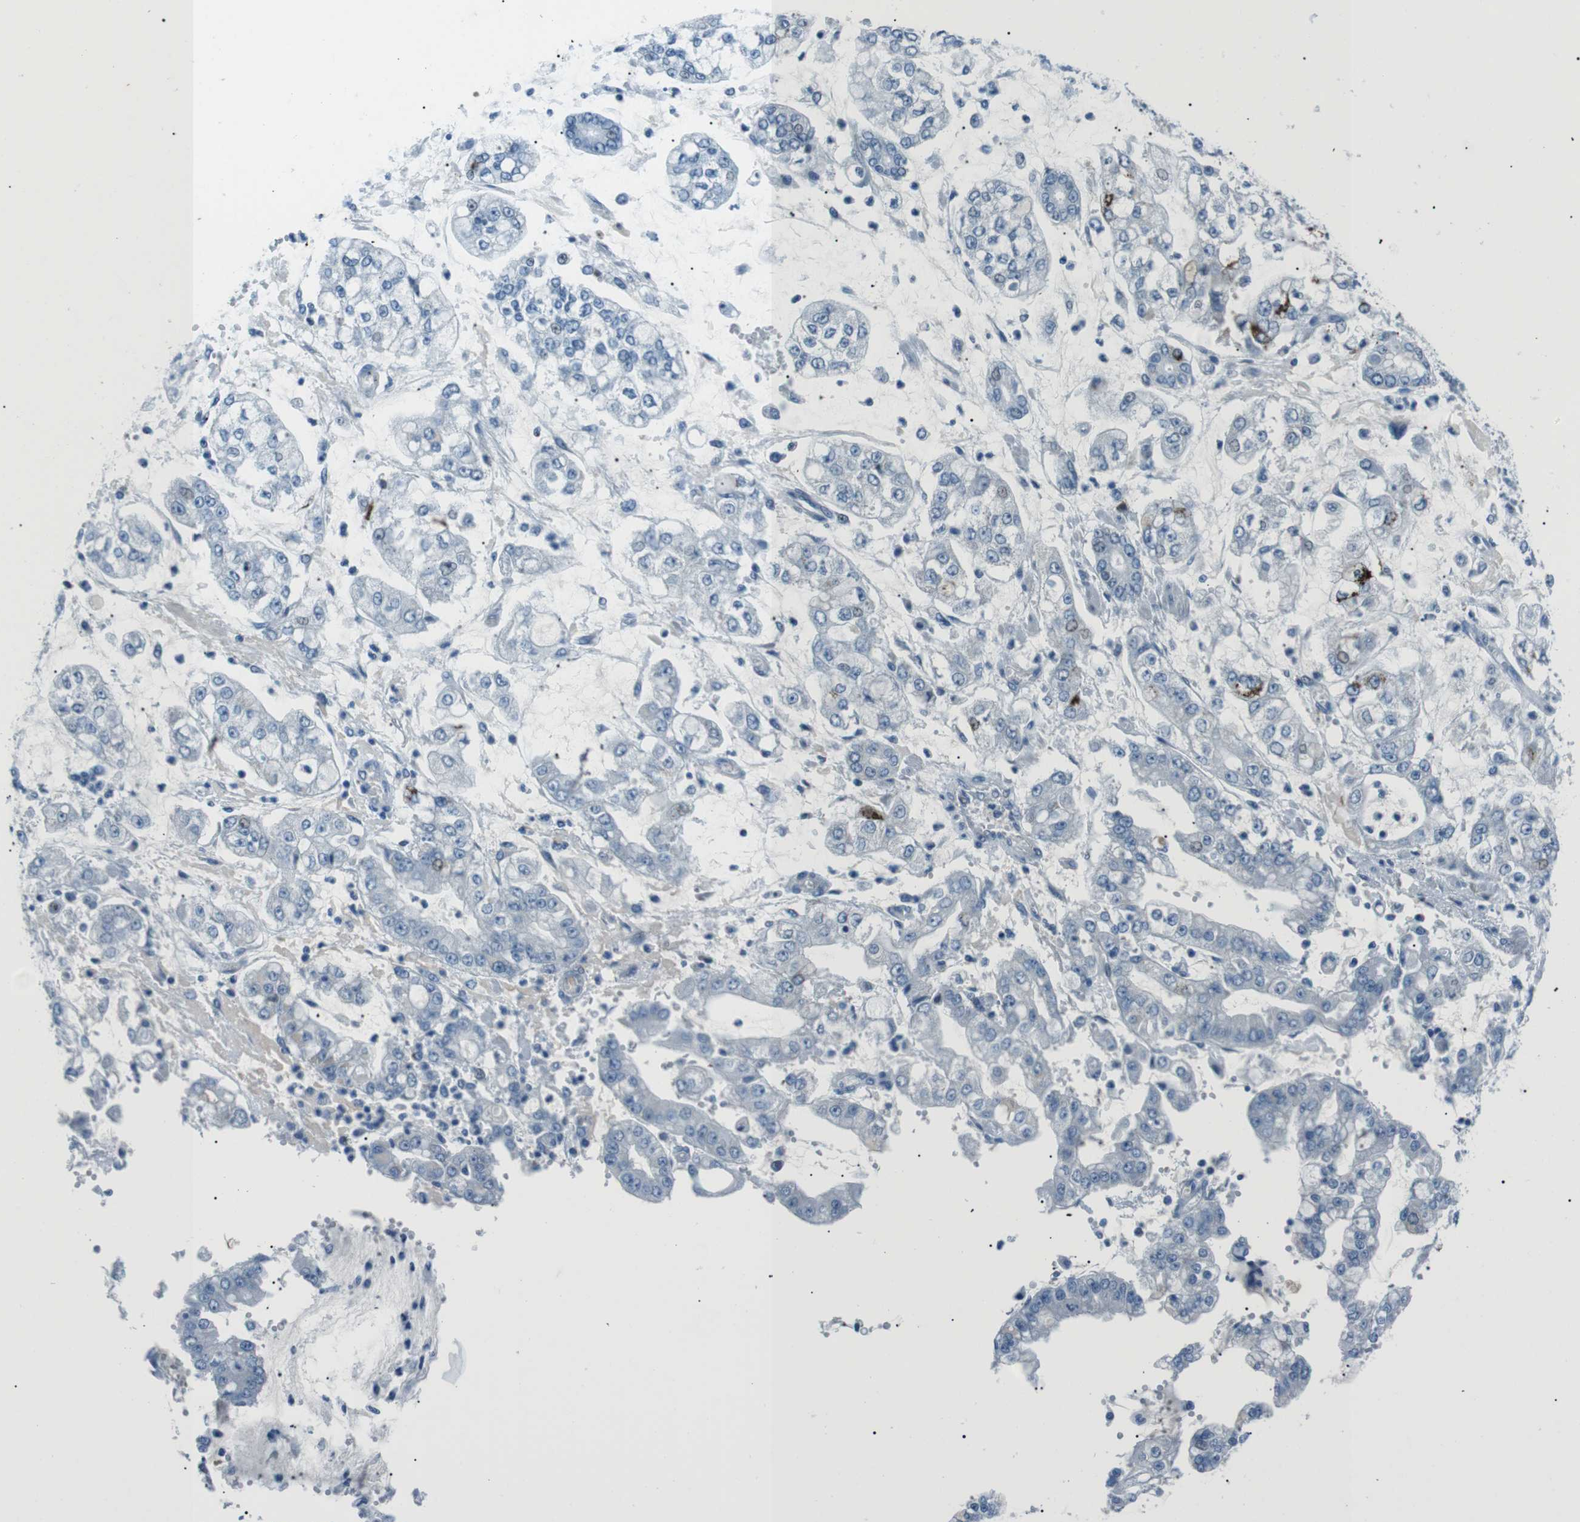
{"staining": {"intensity": "negative", "quantity": "none", "location": "none"}, "tissue": "stomach cancer", "cell_type": "Tumor cells", "image_type": "cancer", "snomed": [{"axis": "morphology", "description": "Adenocarcinoma, NOS"}, {"axis": "topography", "description": "Stomach"}], "caption": "DAB immunohistochemical staining of human adenocarcinoma (stomach) demonstrates no significant expression in tumor cells.", "gene": "ST6GAL1", "patient": {"sex": "male", "age": 76}}